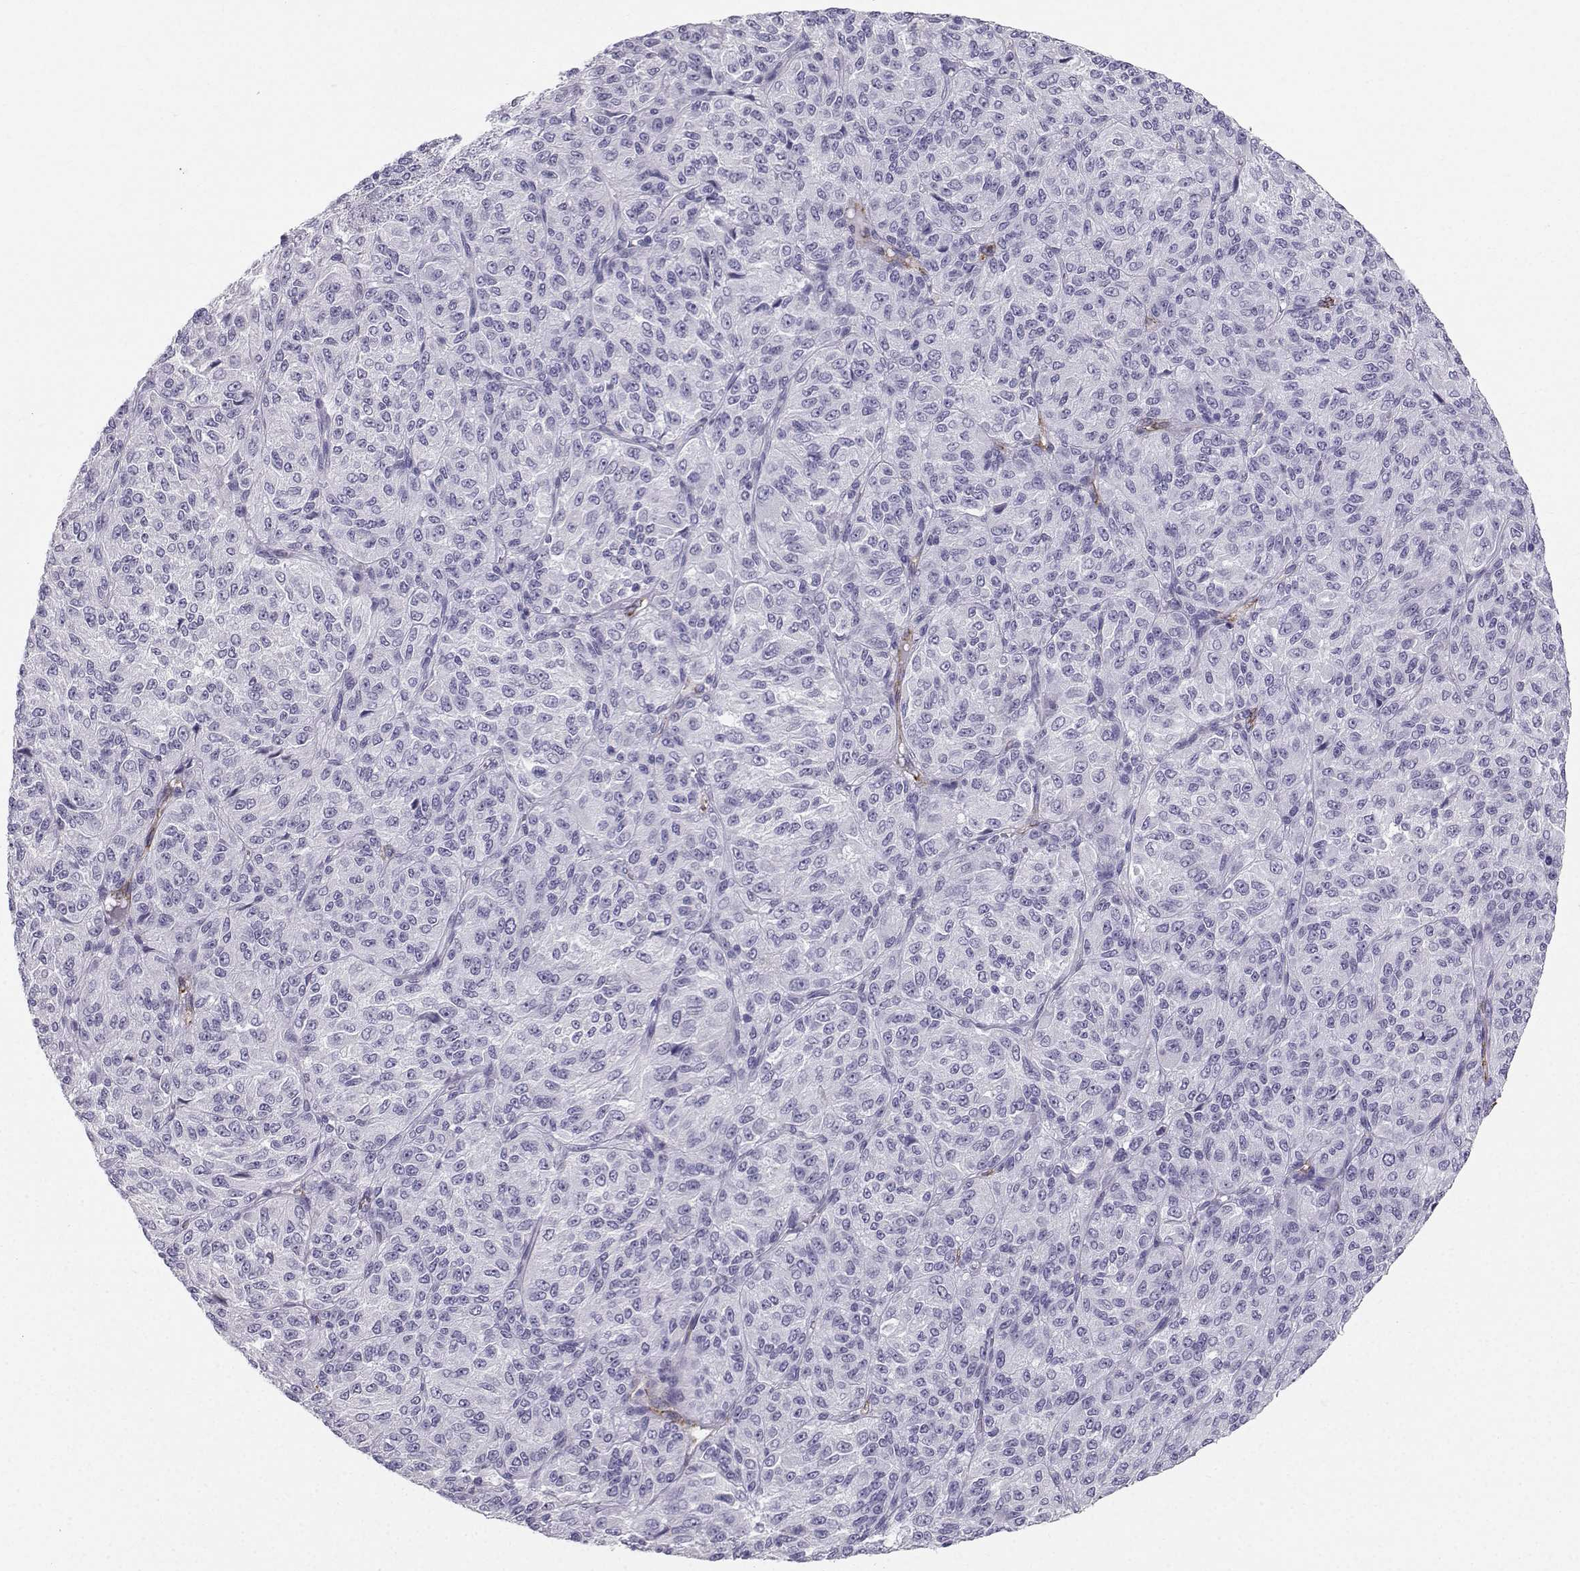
{"staining": {"intensity": "negative", "quantity": "none", "location": "none"}, "tissue": "melanoma", "cell_type": "Tumor cells", "image_type": "cancer", "snomed": [{"axis": "morphology", "description": "Malignant melanoma, Metastatic site"}, {"axis": "topography", "description": "Brain"}], "caption": "Immunohistochemical staining of human malignant melanoma (metastatic site) demonstrates no significant positivity in tumor cells.", "gene": "IQCD", "patient": {"sex": "female", "age": 56}}